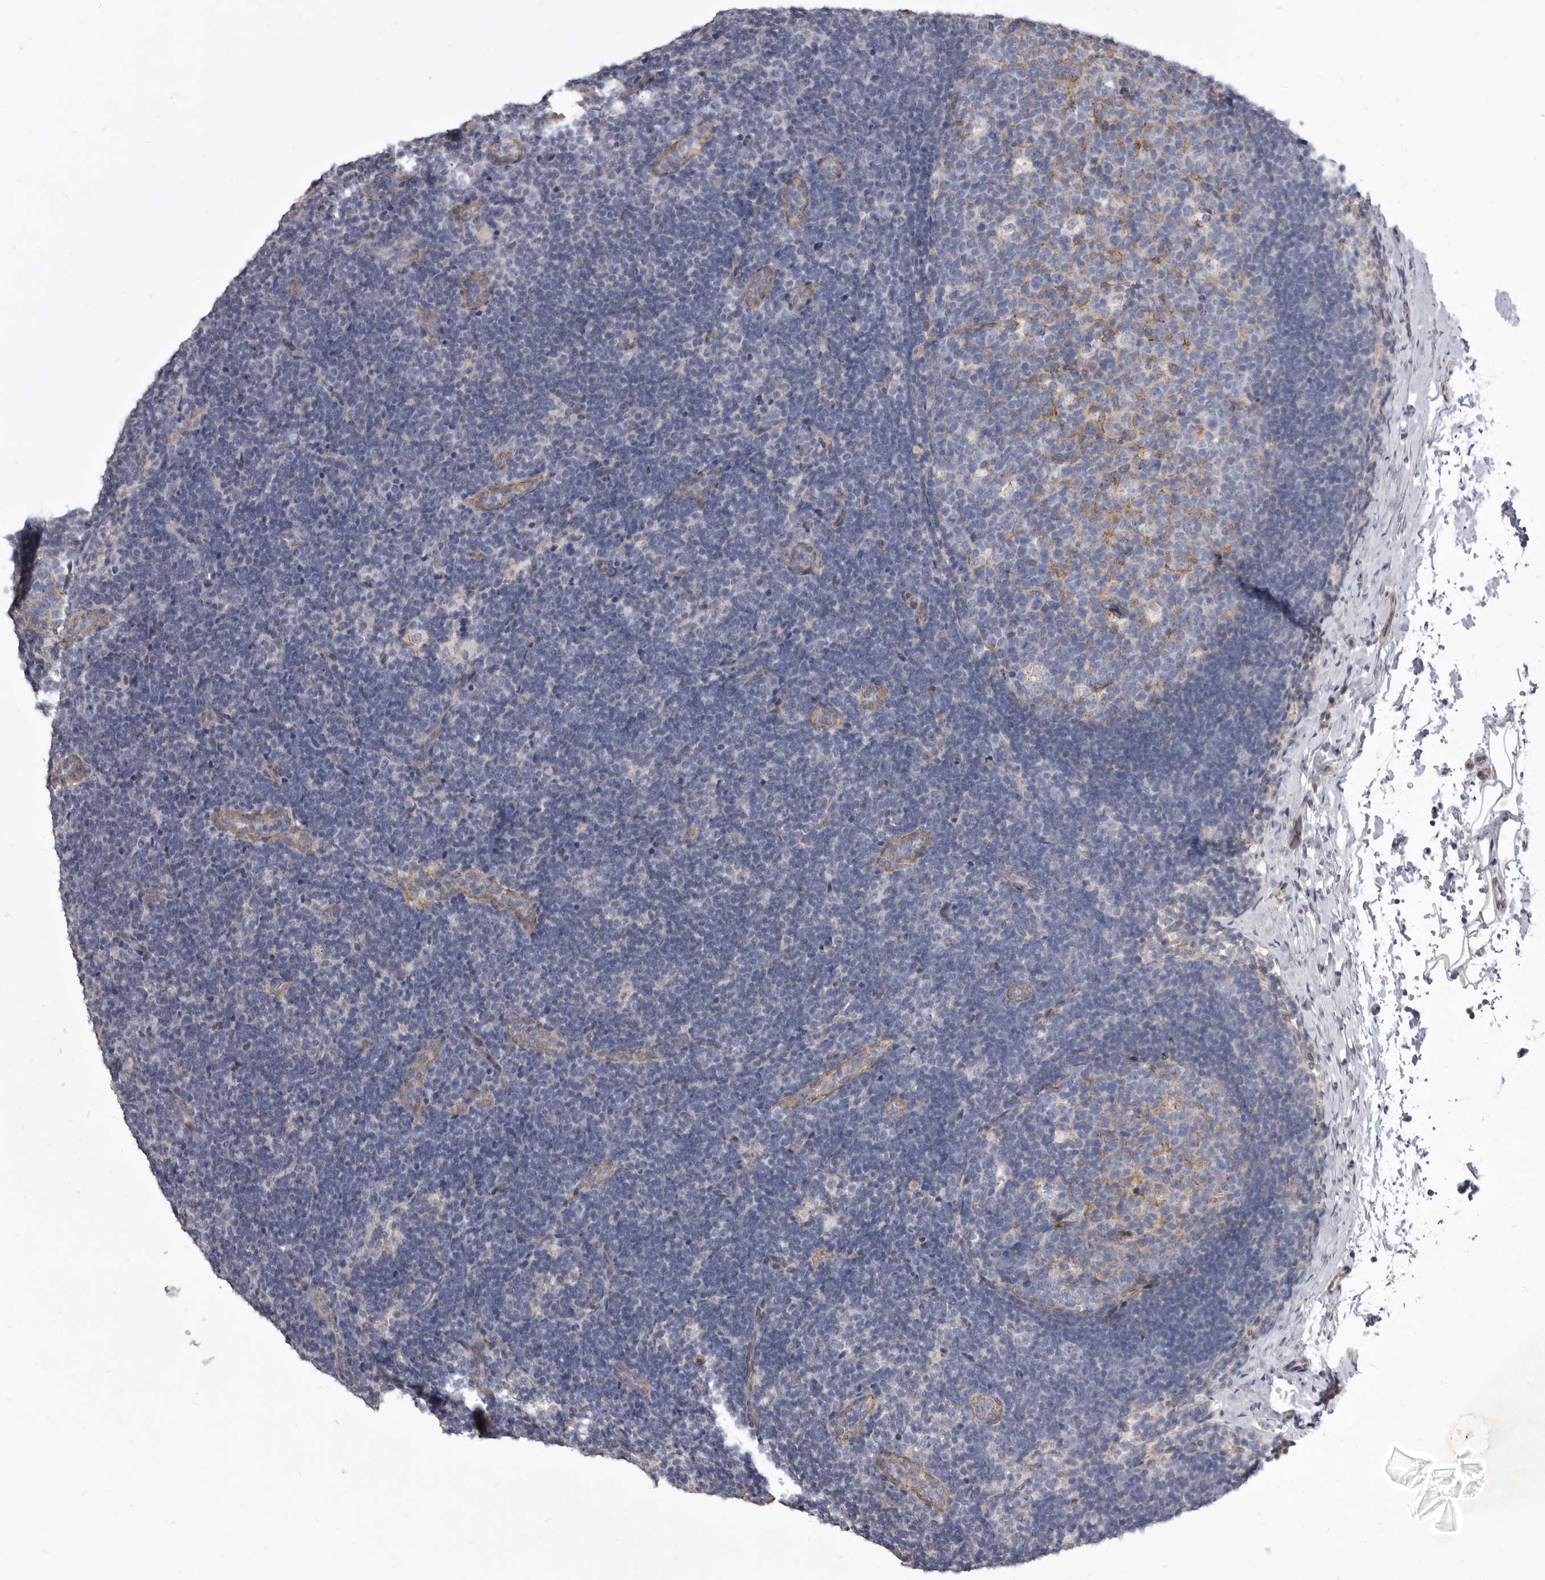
{"staining": {"intensity": "negative", "quantity": "none", "location": "none"}, "tissue": "lymph node", "cell_type": "Germinal center cells", "image_type": "normal", "snomed": [{"axis": "morphology", "description": "Normal tissue, NOS"}, {"axis": "topography", "description": "Lymph node"}], "caption": "The photomicrograph exhibits no staining of germinal center cells in unremarkable lymph node. (DAB IHC, high magnification).", "gene": "P2RX6", "patient": {"sex": "female", "age": 22}}